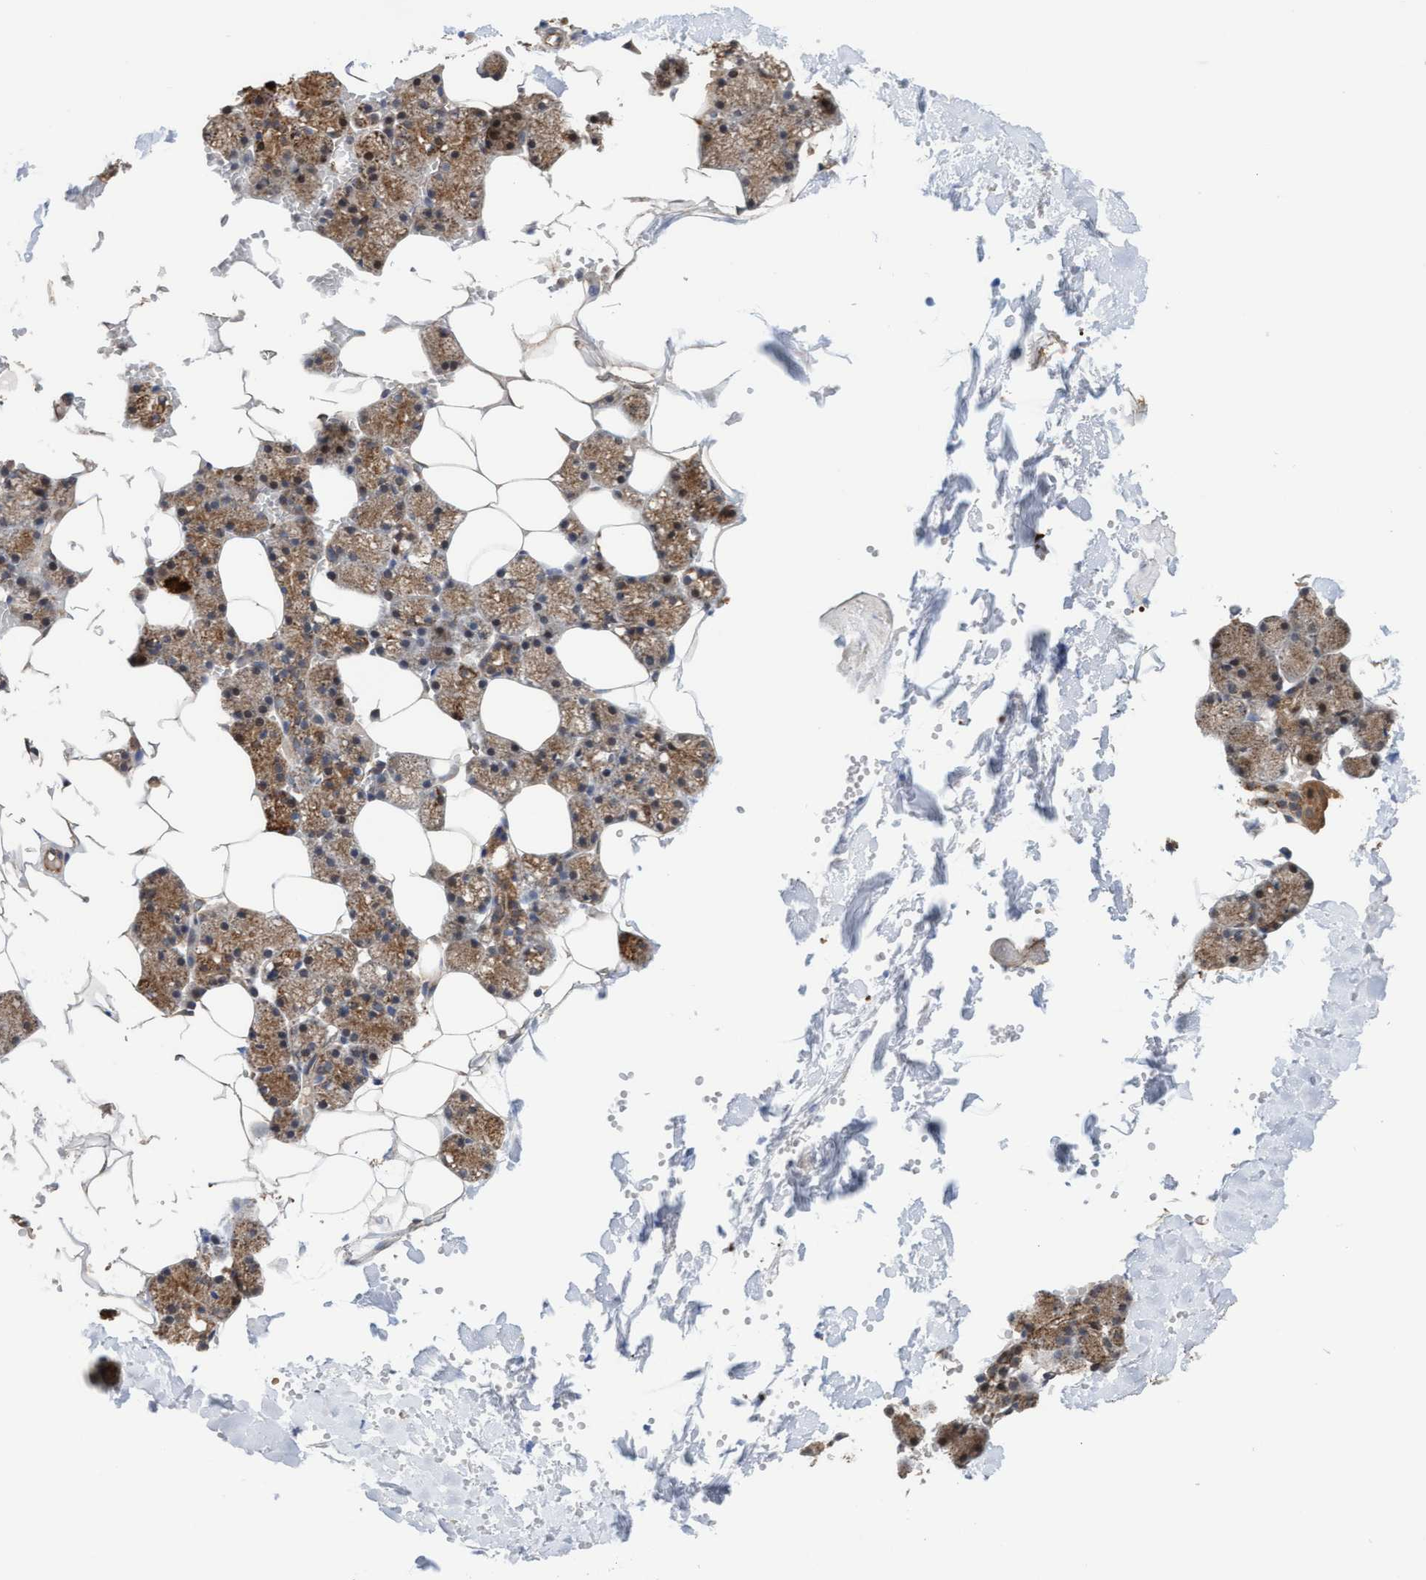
{"staining": {"intensity": "moderate", "quantity": ">75%", "location": "cytoplasmic/membranous"}, "tissue": "salivary gland", "cell_type": "Glandular cells", "image_type": "normal", "snomed": [{"axis": "morphology", "description": "Normal tissue, NOS"}, {"axis": "topography", "description": "Salivary gland"}], "caption": "Glandular cells demonstrate medium levels of moderate cytoplasmic/membranous staining in about >75% of cells in benign salivary gland.", "gene": "ITFG1", "patient": {"sex": "male", "age": 62}}